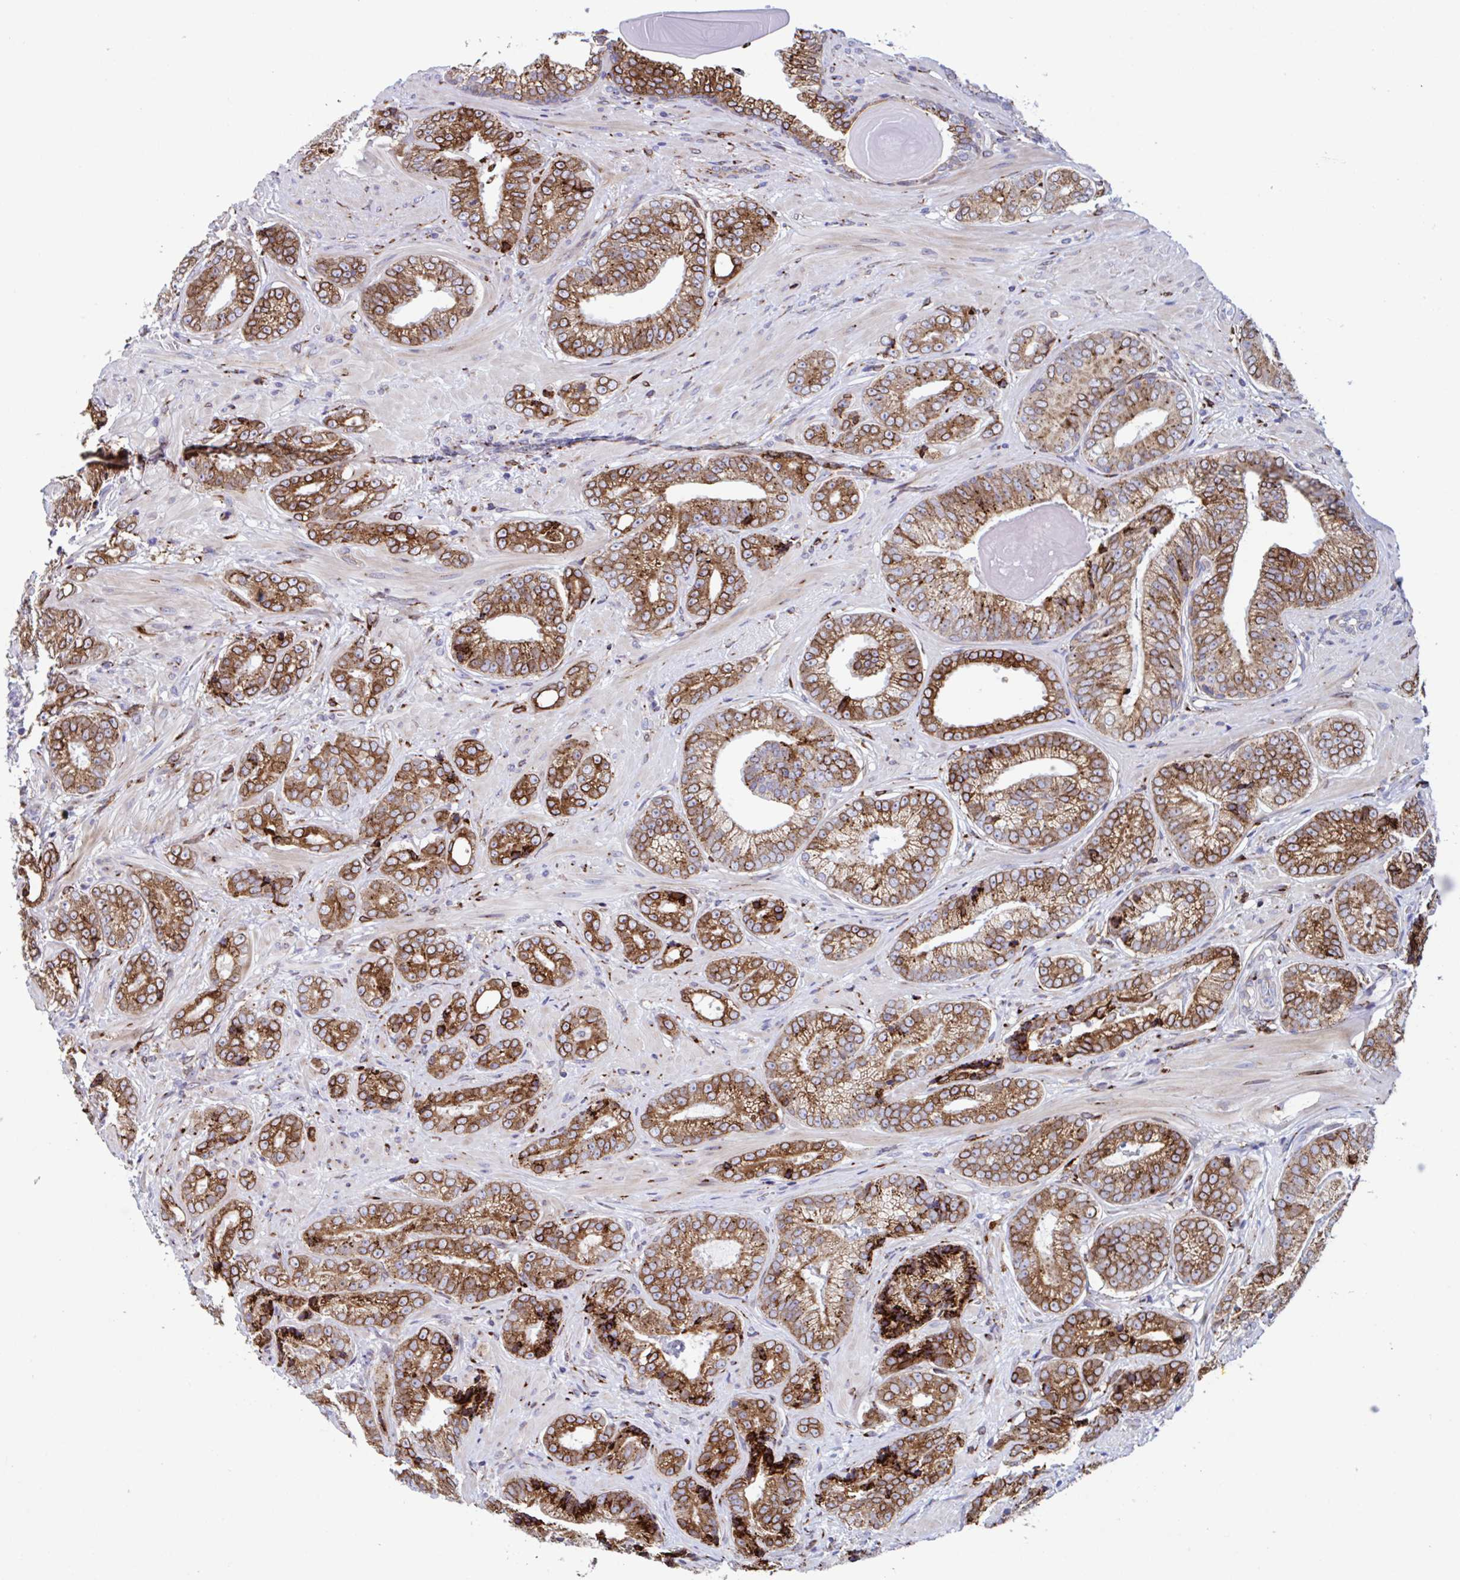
{"staining": {"intensity": "moderate", "quantity": ">75%", "location": "cytoplasmic/membranous"}, "tissue": "prostate cancer", "cell_type": "Tumor cells", "image_type": "cancer", "snomed": [{"axis": "morphology", "description": "Adenocarcinoma, Low grade"}, {"axis": "topography", "description": "Prostate"}], "caption": "Immunohistochemical staining of low-grade adenocarcinoma (prostate) shows medium levels of moderate cytoplasmic/membranous protein positivity in about >75% of tumor cells. (DAB (3,3'-diaminobenzidine) = brown stain, brightfield microscopy at high magnification).", "gene": "RFK", "patient": {"sex": "male", "age": 61}}